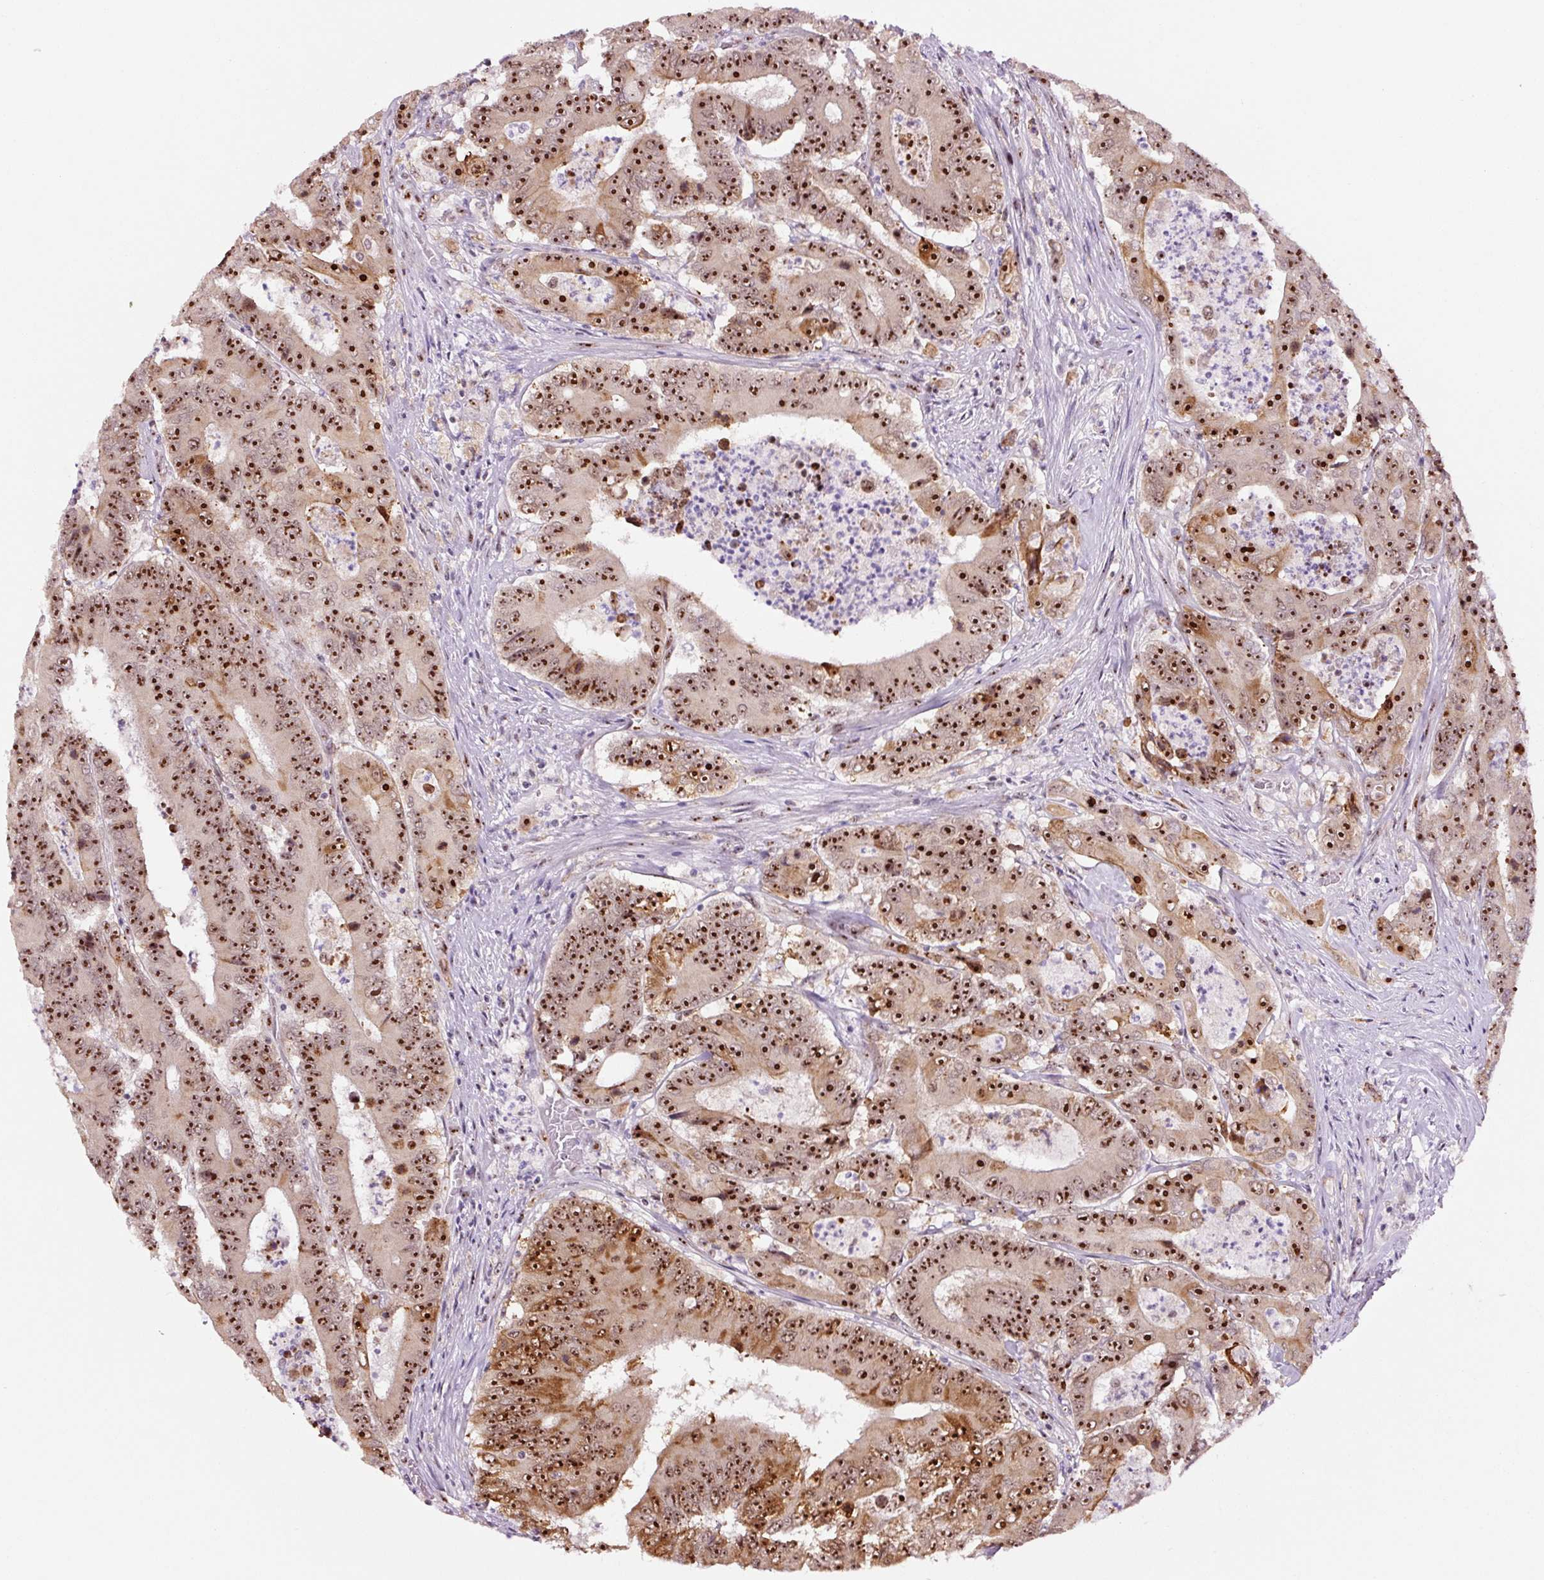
{"staining": {"intensity": "moderate", "quantity": ">75%", "location": "cytoplasmic/membranous,nuclear"}, "tissue": "colorectal cancer", "cell_type": "Tumor cells", "image_type": "cancer", "snomed": [{"axis": "morphology", "description": "Adenocarcinoma, NOS"}, {"axis": "topography", "description": "Colon"}], "caption": "Immunohistochemical staining of human colorectal adenocarcinoma displays medium levels of moderate cytoplasmic/membranous and nuclear protein expression in approximately >75% of tumor cells.", "gene": "GNL3", "patient": {"sex": "male", "age": 83}}